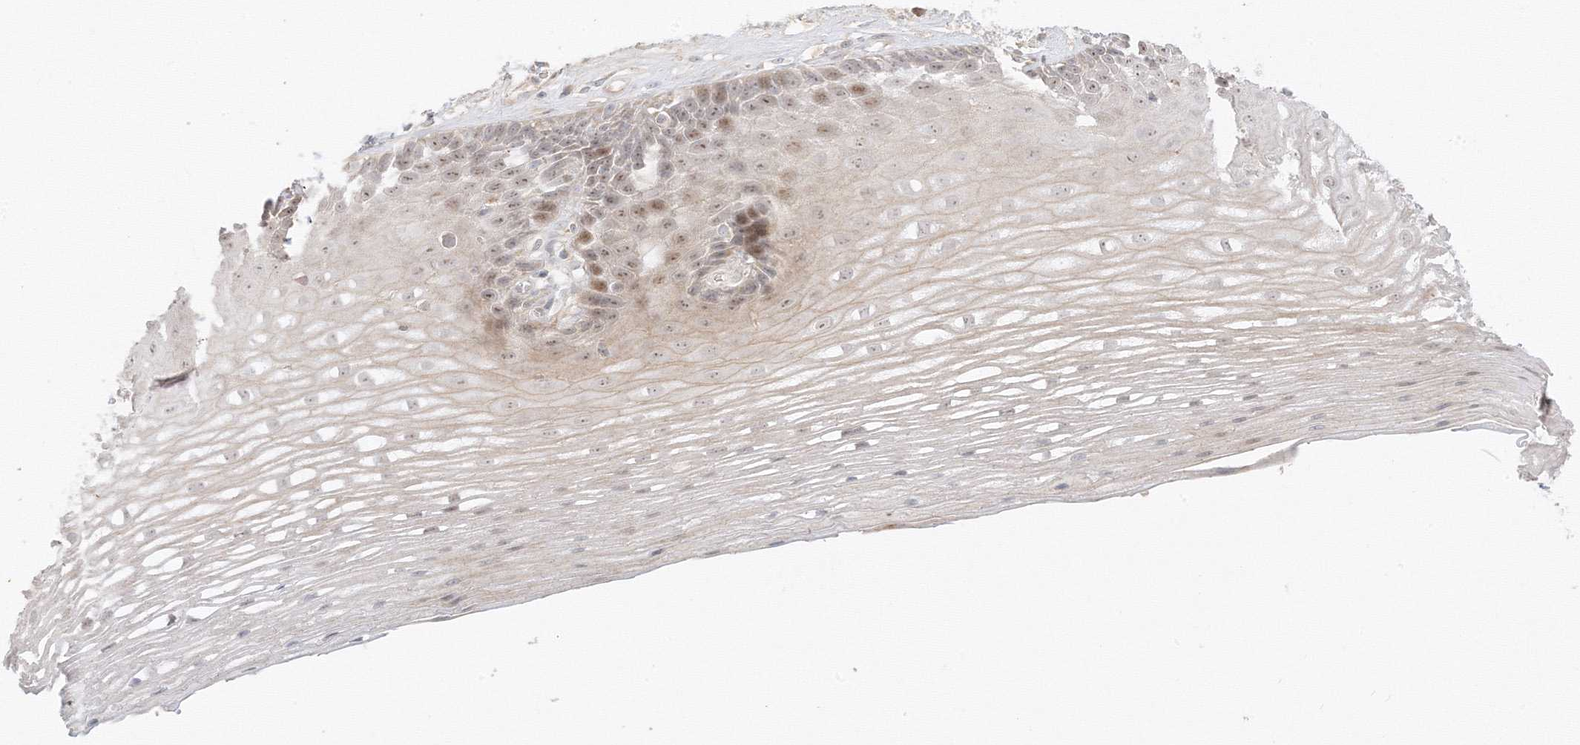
{"staining": {"intensity": "moderate", "quantity": "25%-75%", "location": "nuclear"}, "tissue": "esophagus", "cell_type": "Squamous epithelial cells", "image_type": "normal", "snomed": [{"axis": "morphology", "description": "Normal tissue, NOS"}, {"axis": "topography", "description": "Esophagus"}], "caption": "Normal esophagus displays moderate nuclear expression in approximately 25%-75% of squamous epithelial cells, visualized by immunohistochemistry. Using DAB (3,3'-diaminobenzidine) (brown) and hematoxylin (blue) stains, captured at high magnification using brightfield microscopy.", "gene": "ETAA1", "patient": {"sex": "male", "age": 62}}